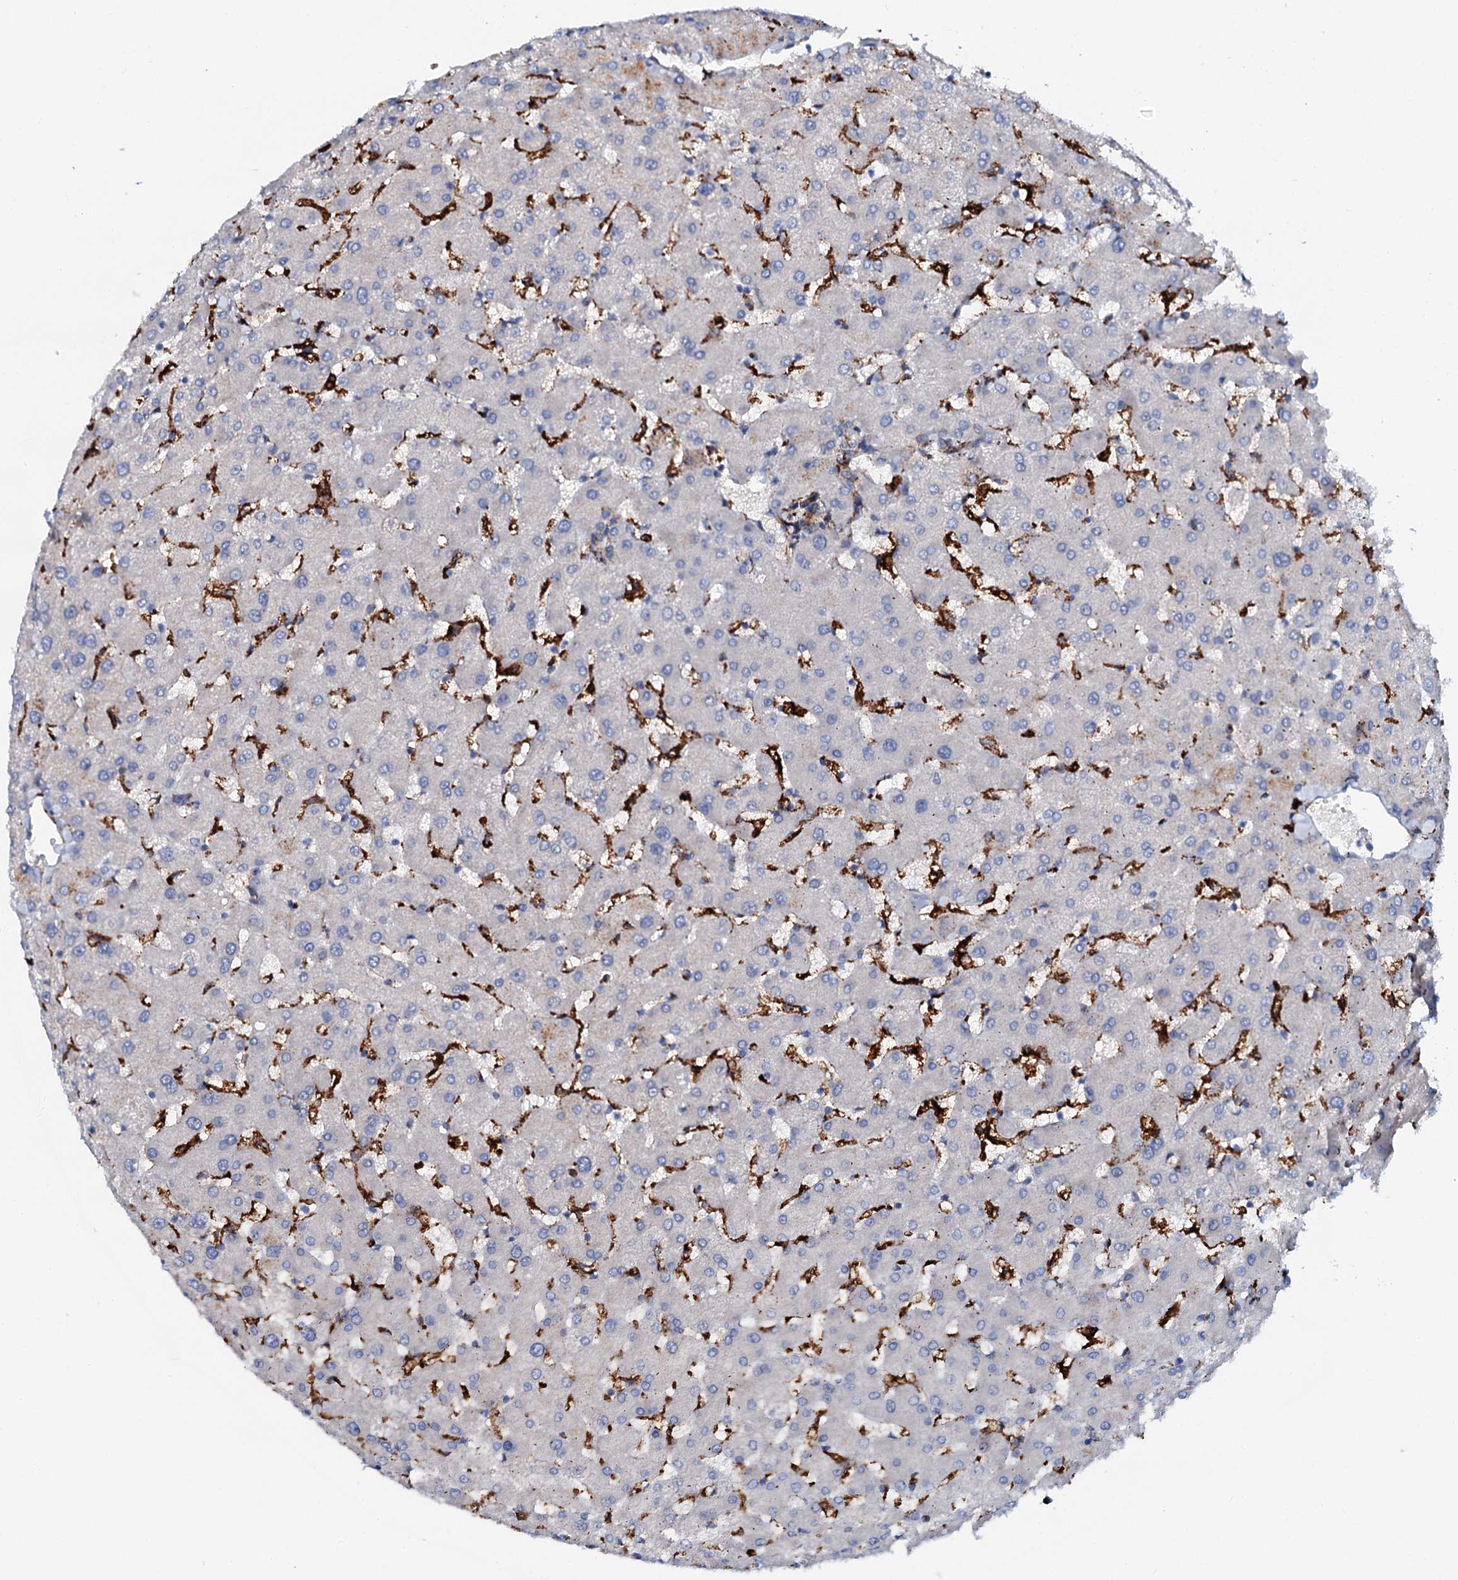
{"staining": {"intensity": "moderate", "quantity": "25%-75%", "location": "cytoplasmic/membranous"}, "tissue": "liver", "cell_type": "Cholangiocytes", "image_type": "normal", "snomed": [{"axis": "morphology", "description": "Normal tissue, NOS"}, {"axis": "topography", "description": "Liver"}], "caption": "Immunohistochemistry (DAB (3,3'-diaminobenzidine)) staining of normal human liver demonstrates moderate cytoplasmic/membranous protein staining in approximately 25%-75% of cholangiocytes.", "gene": "MED13L", "patient": {"sex": "female", "age": 63}}